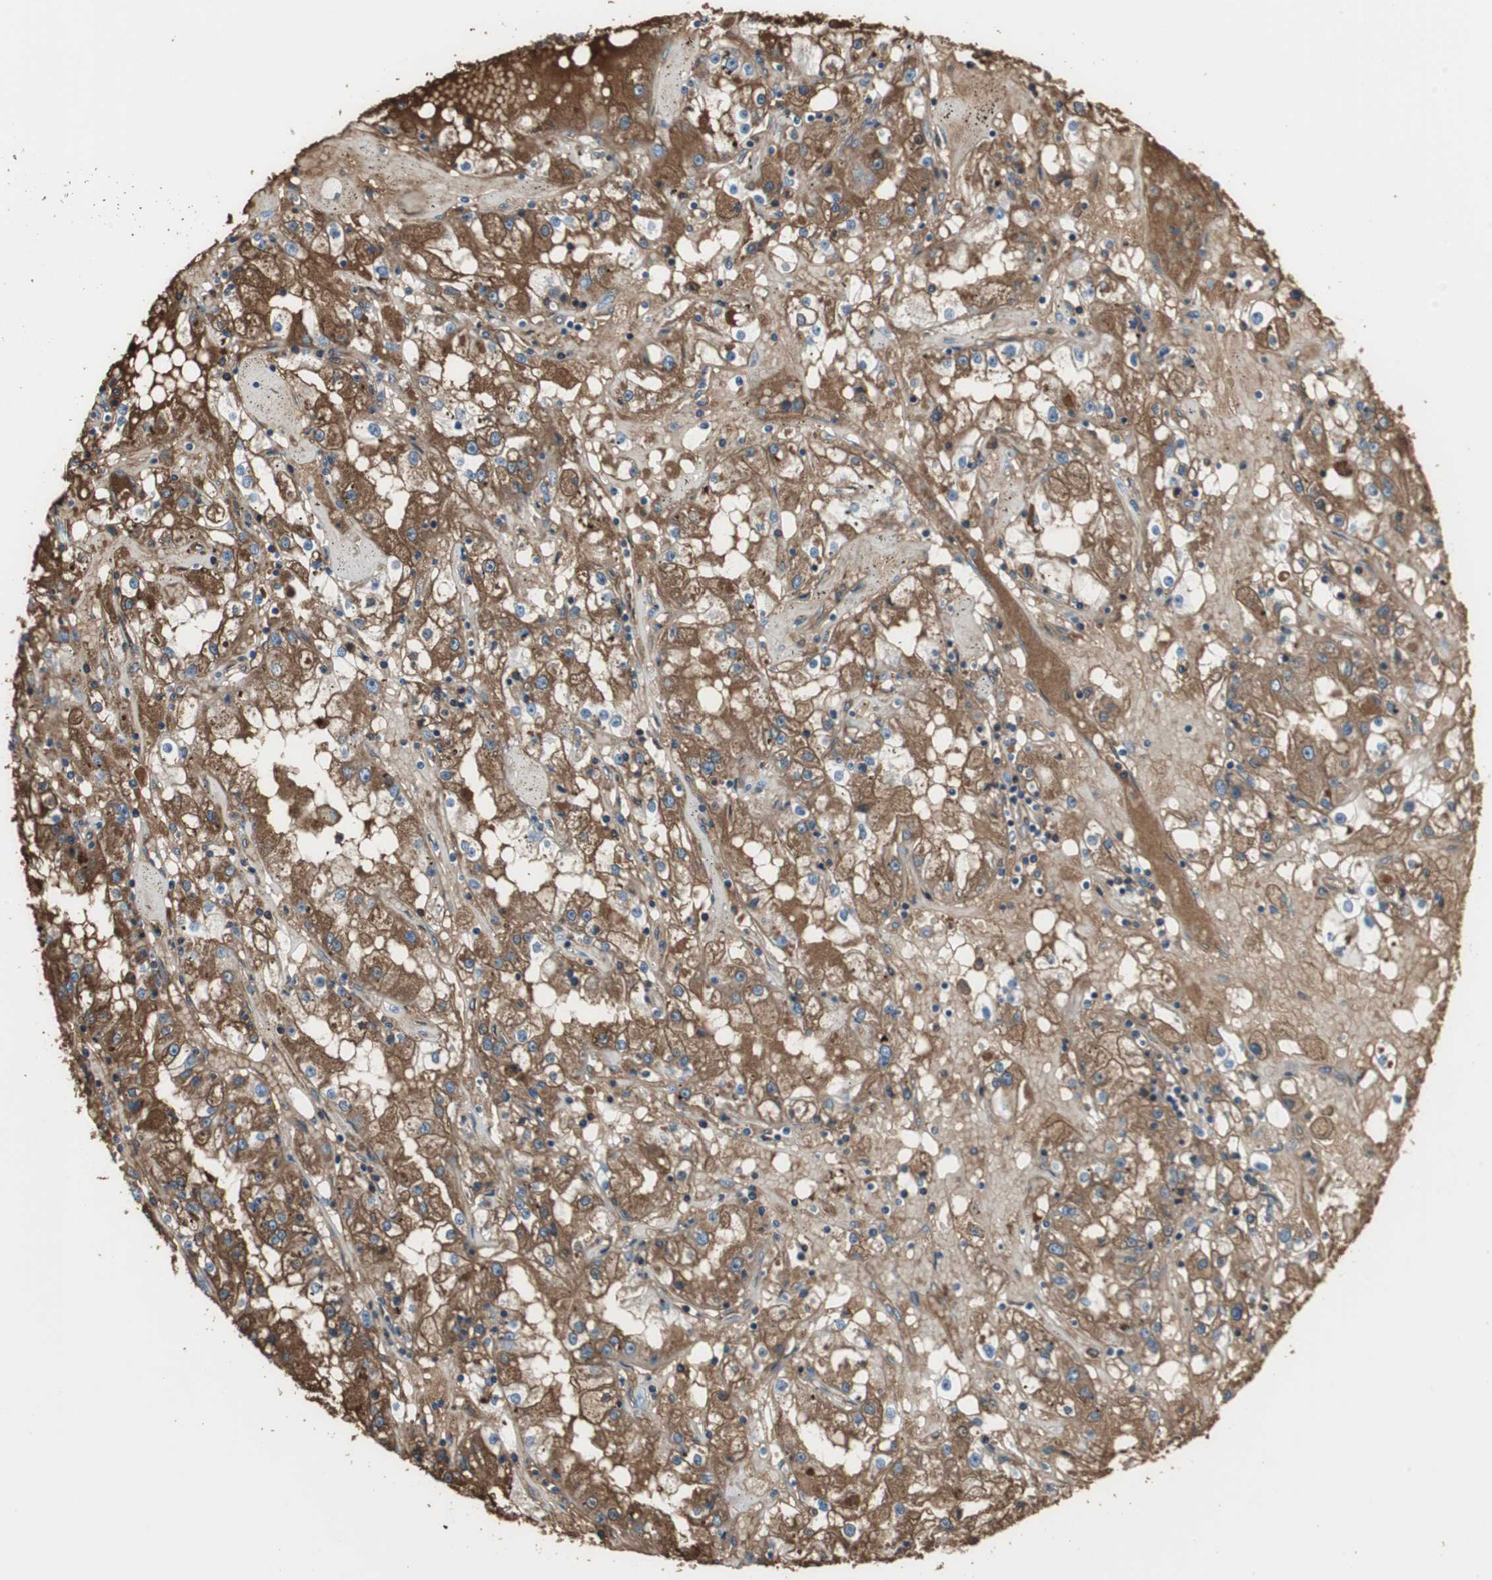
{"staining": {"intensity": "strong", "quantity": "25%-75%", "location": "cytoplasmic/membranous"}, "tissue": "renal cancer", "cell_type": "Tumor cells", "image_type": "cancer", "snomed": [{"axis": "morphology", "description": "Adenocarcinoma, NOS"}, {"axis": "topography", "description": "Kidney"}], "caption": "A histopathology image showing strong cytoplasmic/membranous expression in about 25%-75% of tumor cells in renal cancer (adenocarcinoma), as visualized by brown immunohistochemical staining.", "gene": "IGHA1", "patient": {"sex": "male", "age": 56}}